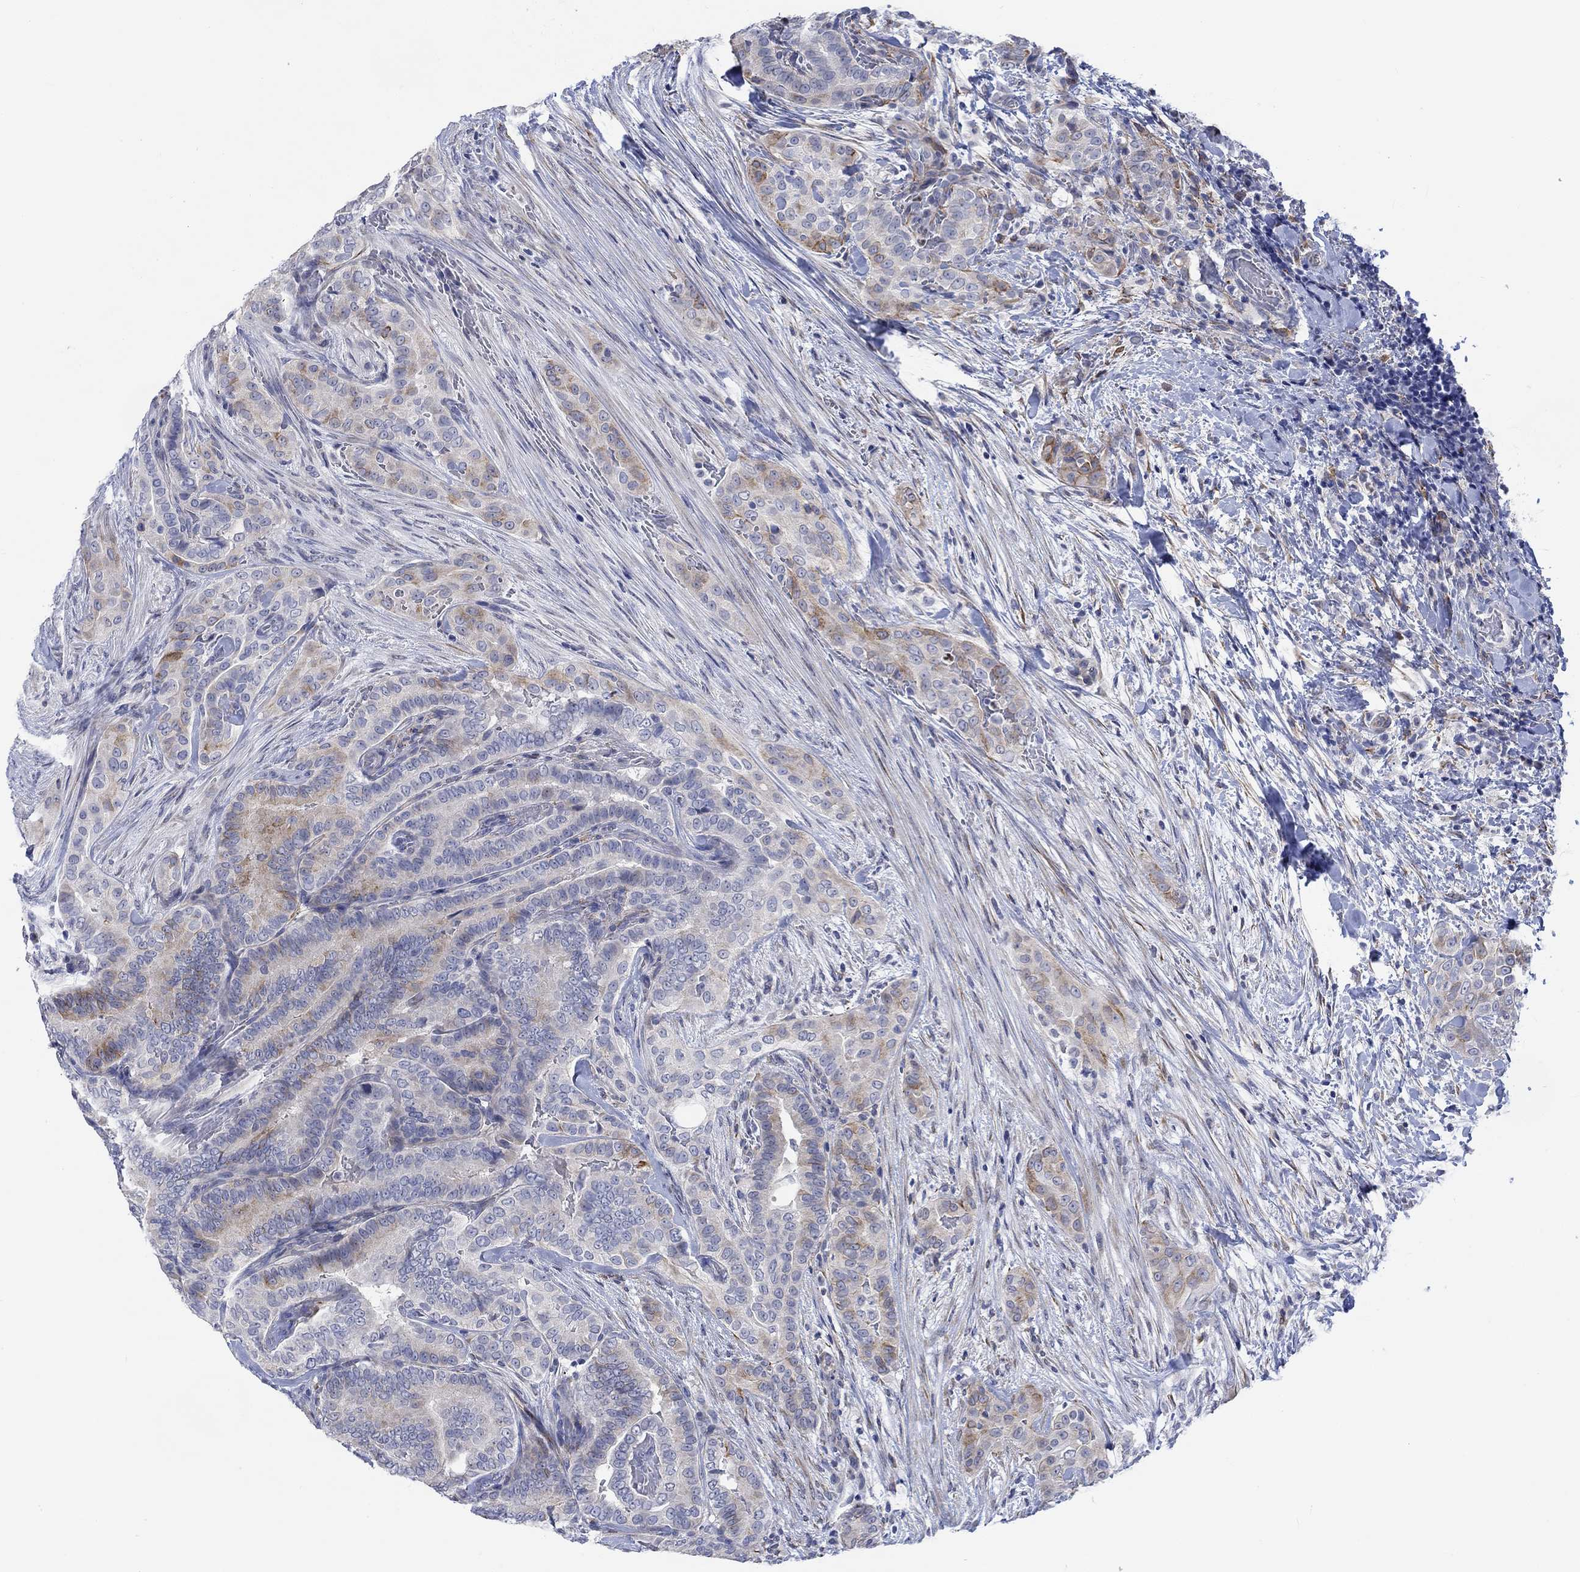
{"staining": {"intensity": "weak", "quantity": "25%-75%", "location": "cytoplasmic/membranous"}, "tissue": "thyroid cancer", "cell_type": "Tumor cells", "image_type": "cancer", "snomed": [{"axis": "morphology", "description": "Papillary adenocarcinoma, NOS"}, {"axis": "topography", "description": "Thyroid gland"}], "caption": "A high-resolution photomicrograph shows immunohistochemistry (IHC) staining of thyroid cancer, which shows weak cytoplasmic/membranous positivity in approximately 25%-75% of tumor cells. The staining was performed using DAB (3,3'-diaminobenzidine) to visualize the protein expression in brown, while the nuclei were stained in blue with hematoxylin (Magnification: 20x).", "gene": "DLK1", "patient": {"sex": "male", "age": 61}}